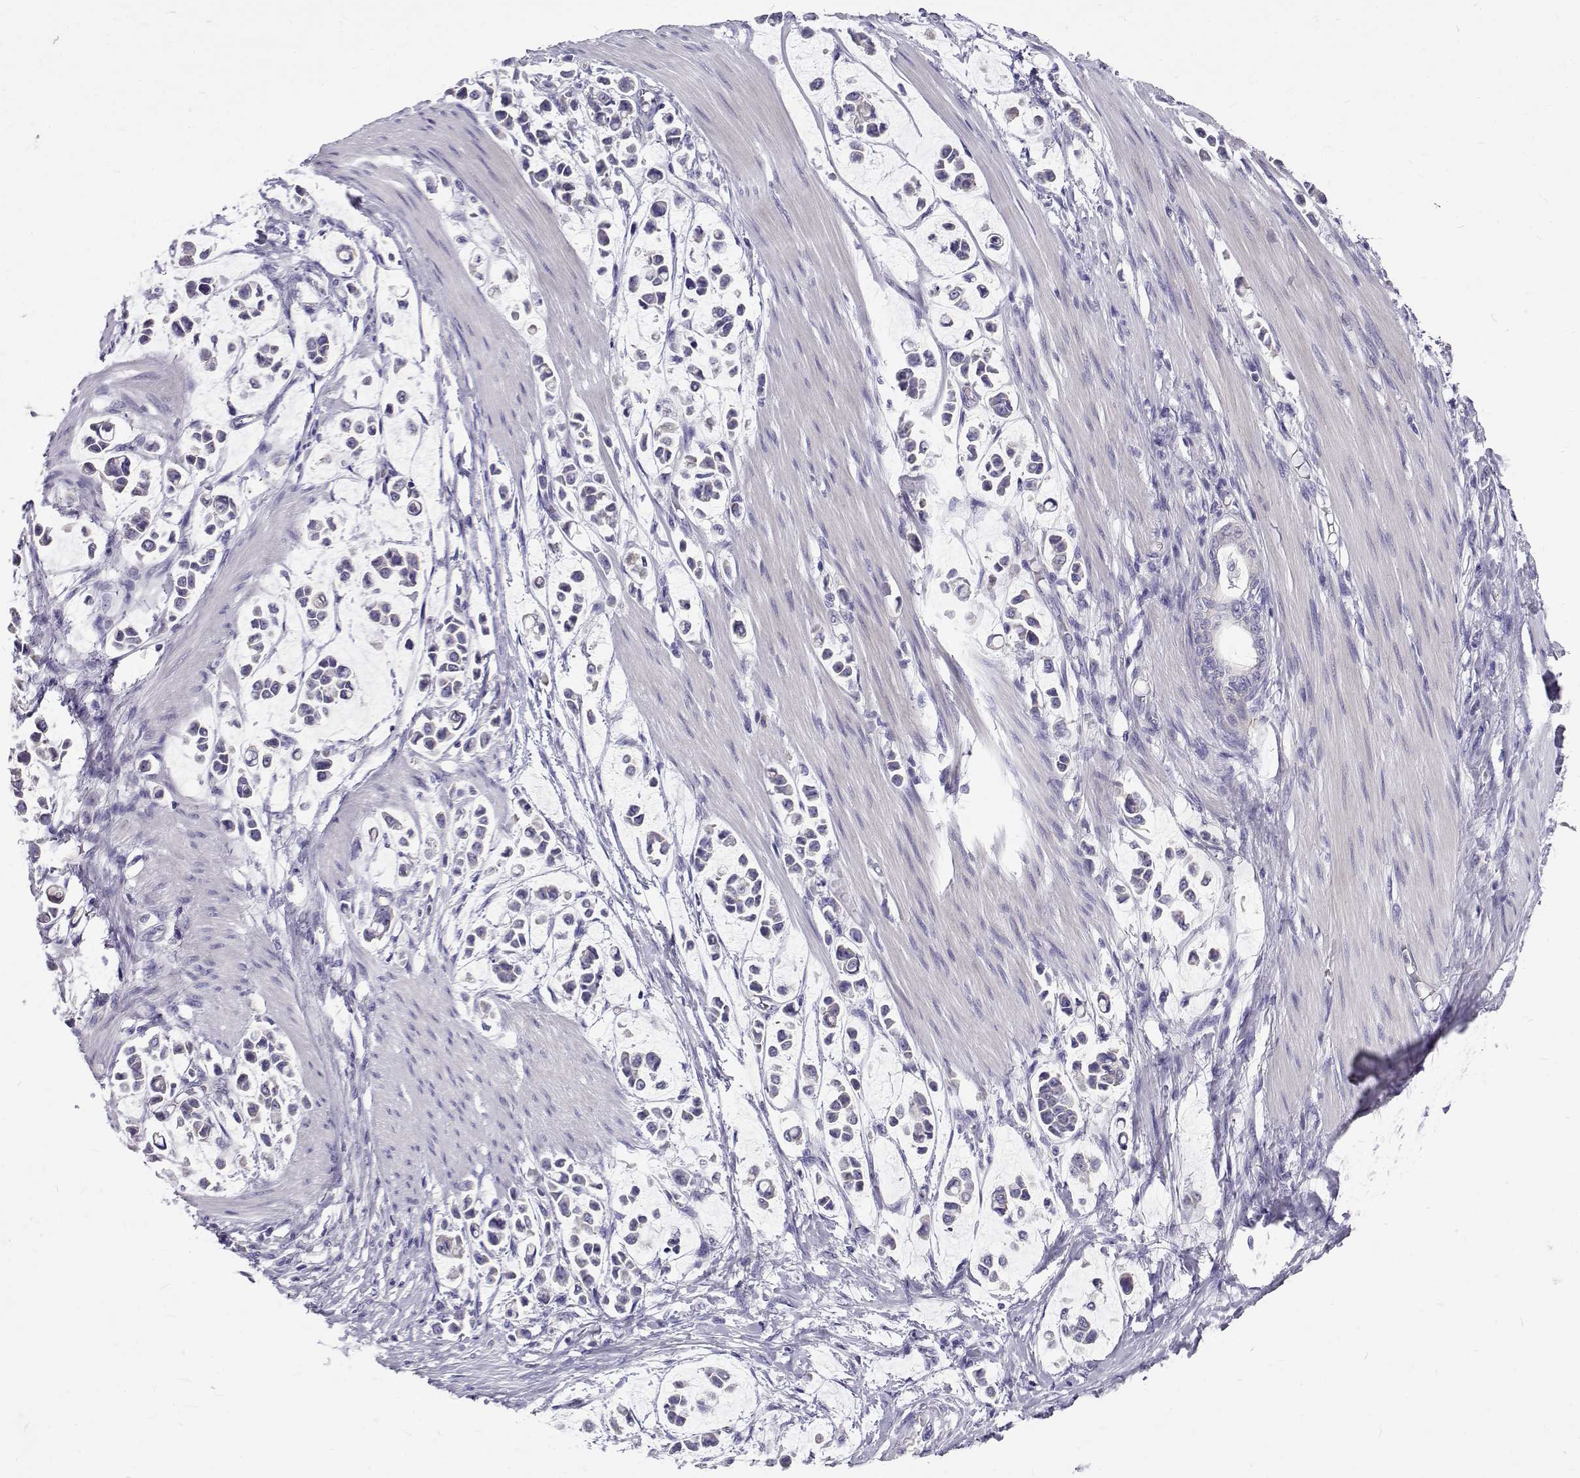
{"staining": {"intensity": "negative", "quantity": "none", "location": "none"}, "tissue": "stomach cancer", "cell_type": "Tumor cells", "image_type": "cancer", "snomed": [{"axis": "morphology", "description": "Adenocarcinoma, NOS"}, {"axis": "topography", "description": "Stomach"}], "caption": "DAB immunohistochemical staining of human stomach adenocarcinoma demonstrates no significant expression in tumor cells. Nuclei are stained in blue.", "gene": "IGSF1", "patient": {"sex": "male", "age": 82}}